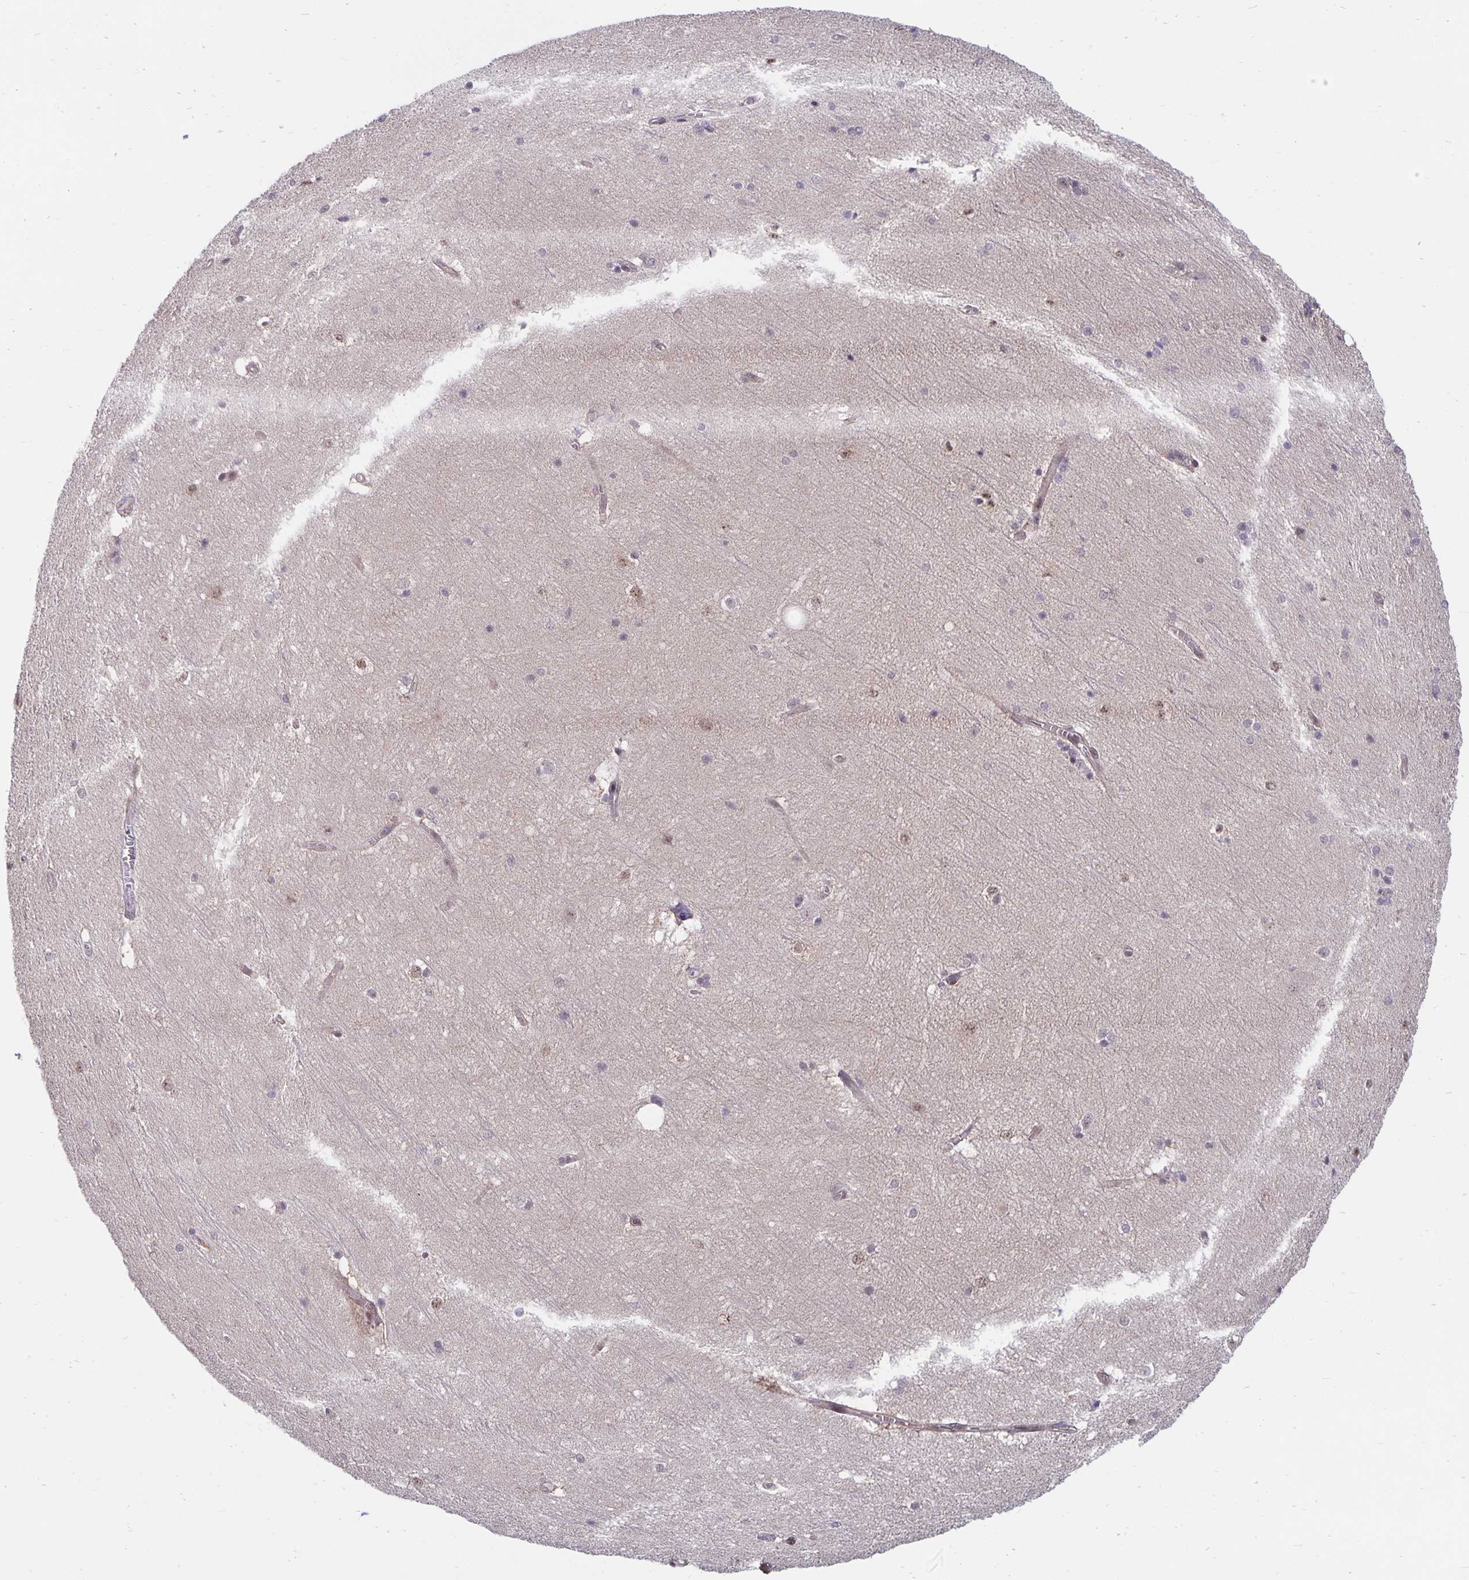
{"staining": {"intensity": "negative", "quantity": "none", "location": "none"}, "tissue": "hippocampus", "cell_type": "Glial cells", "image_type": "normal", "snomed": [{"axis": "morphology", "description": "Normal tissue, NOS"}, {"axis": "topography", "description": "Cerebral cortex"}, {"axis": "topography", "description": "Hippocampus"}], "caption": "A high-resolution image shows immunohistochemistry (IHC) staining of benign hippocampus, which displays no significant staining in glial cells. (IHC, brightfield microscopy, high magnification).", "gene": "EXOC6B", "patient": {"sex": "female", "age": 19}}